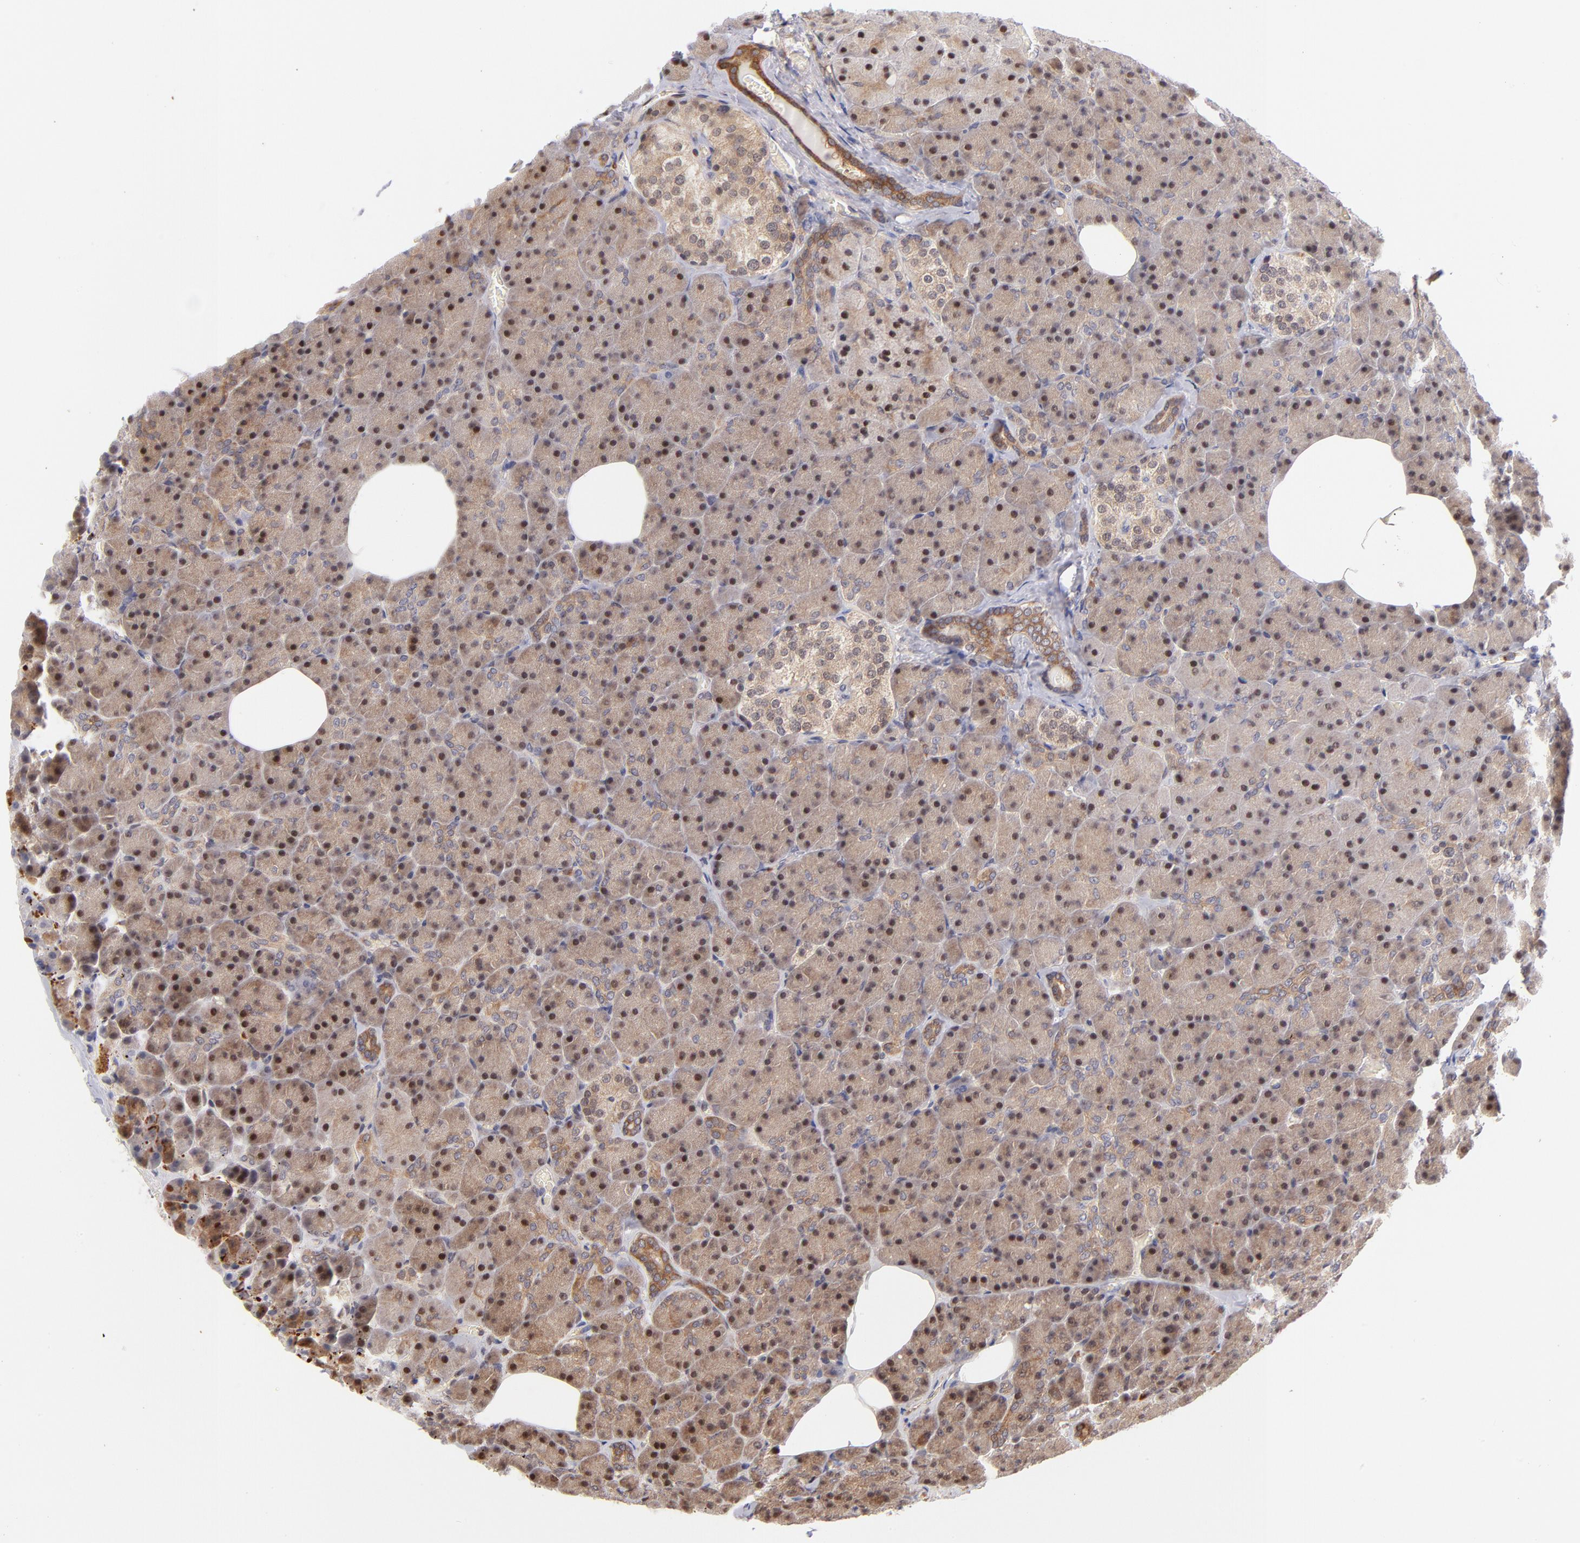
{"staining": {"intensity": "moderate", "quantity": ">75%", "location": "cytoplasmic/membranous,nuclear"}, "tissue": "pancreas", "cell_type": "Exocrine glandular cells", "image_type": "normal", "snomed": [{"axis": "morphology", "description": "Normal tissue, NOS"}, {"axis": "topography", "description": "Pancreas"}], "caption": "An immunohistochemistry (IHC) histopathology image of unremarkable tissue is shown. Protein staining in brown labels moderate cytoplasmic/membranous,nuclear positivity in pancreas within exocrine glandular cells. (IHC, brightfield microscopy, high magnification).", "gene": "YWHAB", "patient": {"sex": "female", "age": 35}}